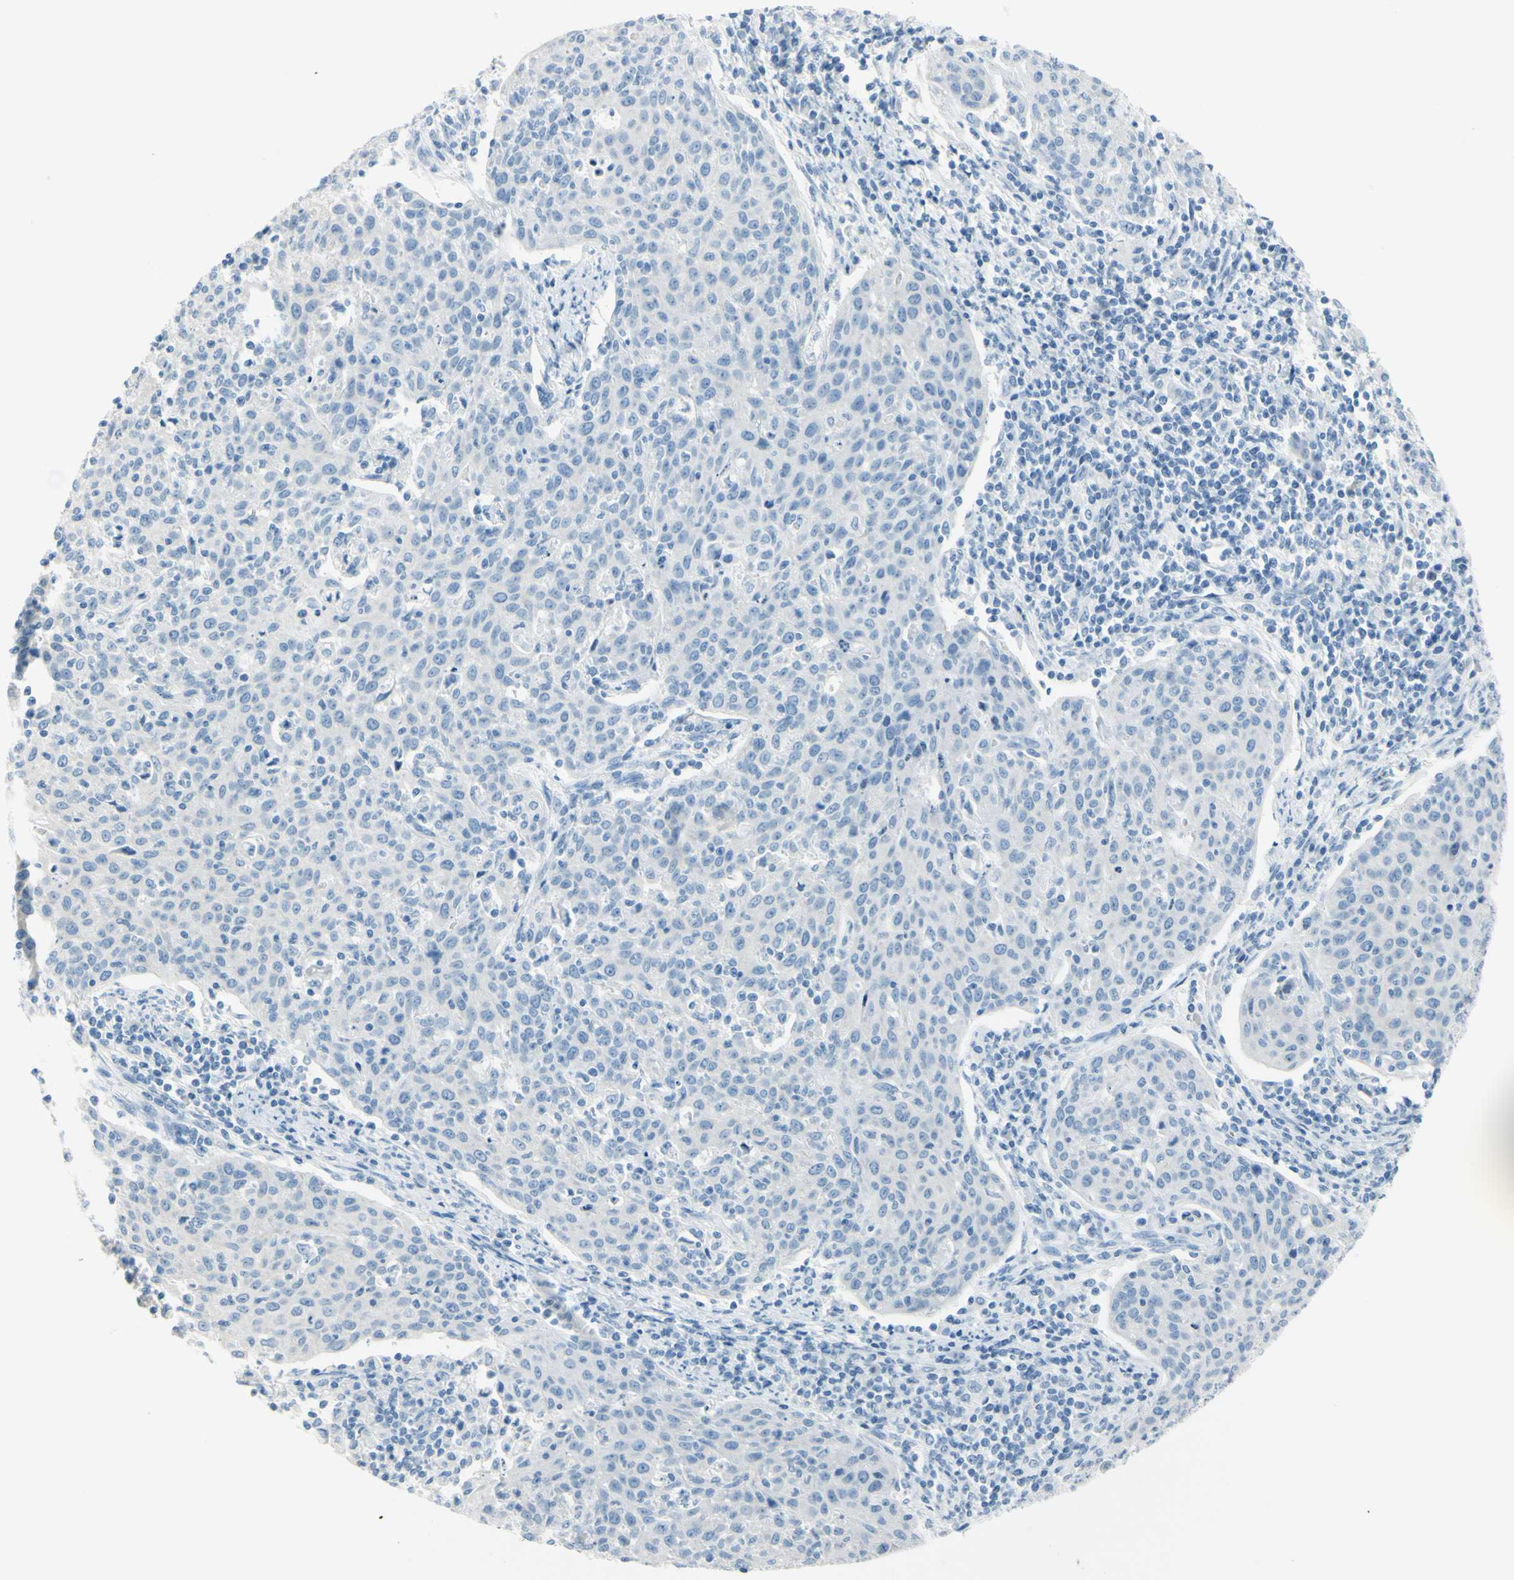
{"staining": {"intensity": "negative", "quantity": "none", "location": "none"}, "tissue": "cervical cancer", "cell_type": "Tumor cells", "image_type": "cancer", "snomed": [{"axis": "morphology", "description": "Squamous cell carcinoma, NOS"}, {"axis": "topography", "description": "Cervix"}], "caption": "High magnification brightfield microscopy of cervical squamous cell carcinoma stained with DAB (3,3'-diaminobenzidine) (brown) and counterstained with hematoxylin (blue): tumor cells show no significant expression. Nuclei are stained in blue.", "gene": "DCT", "patient": {"sex": "female", "age": 38}}